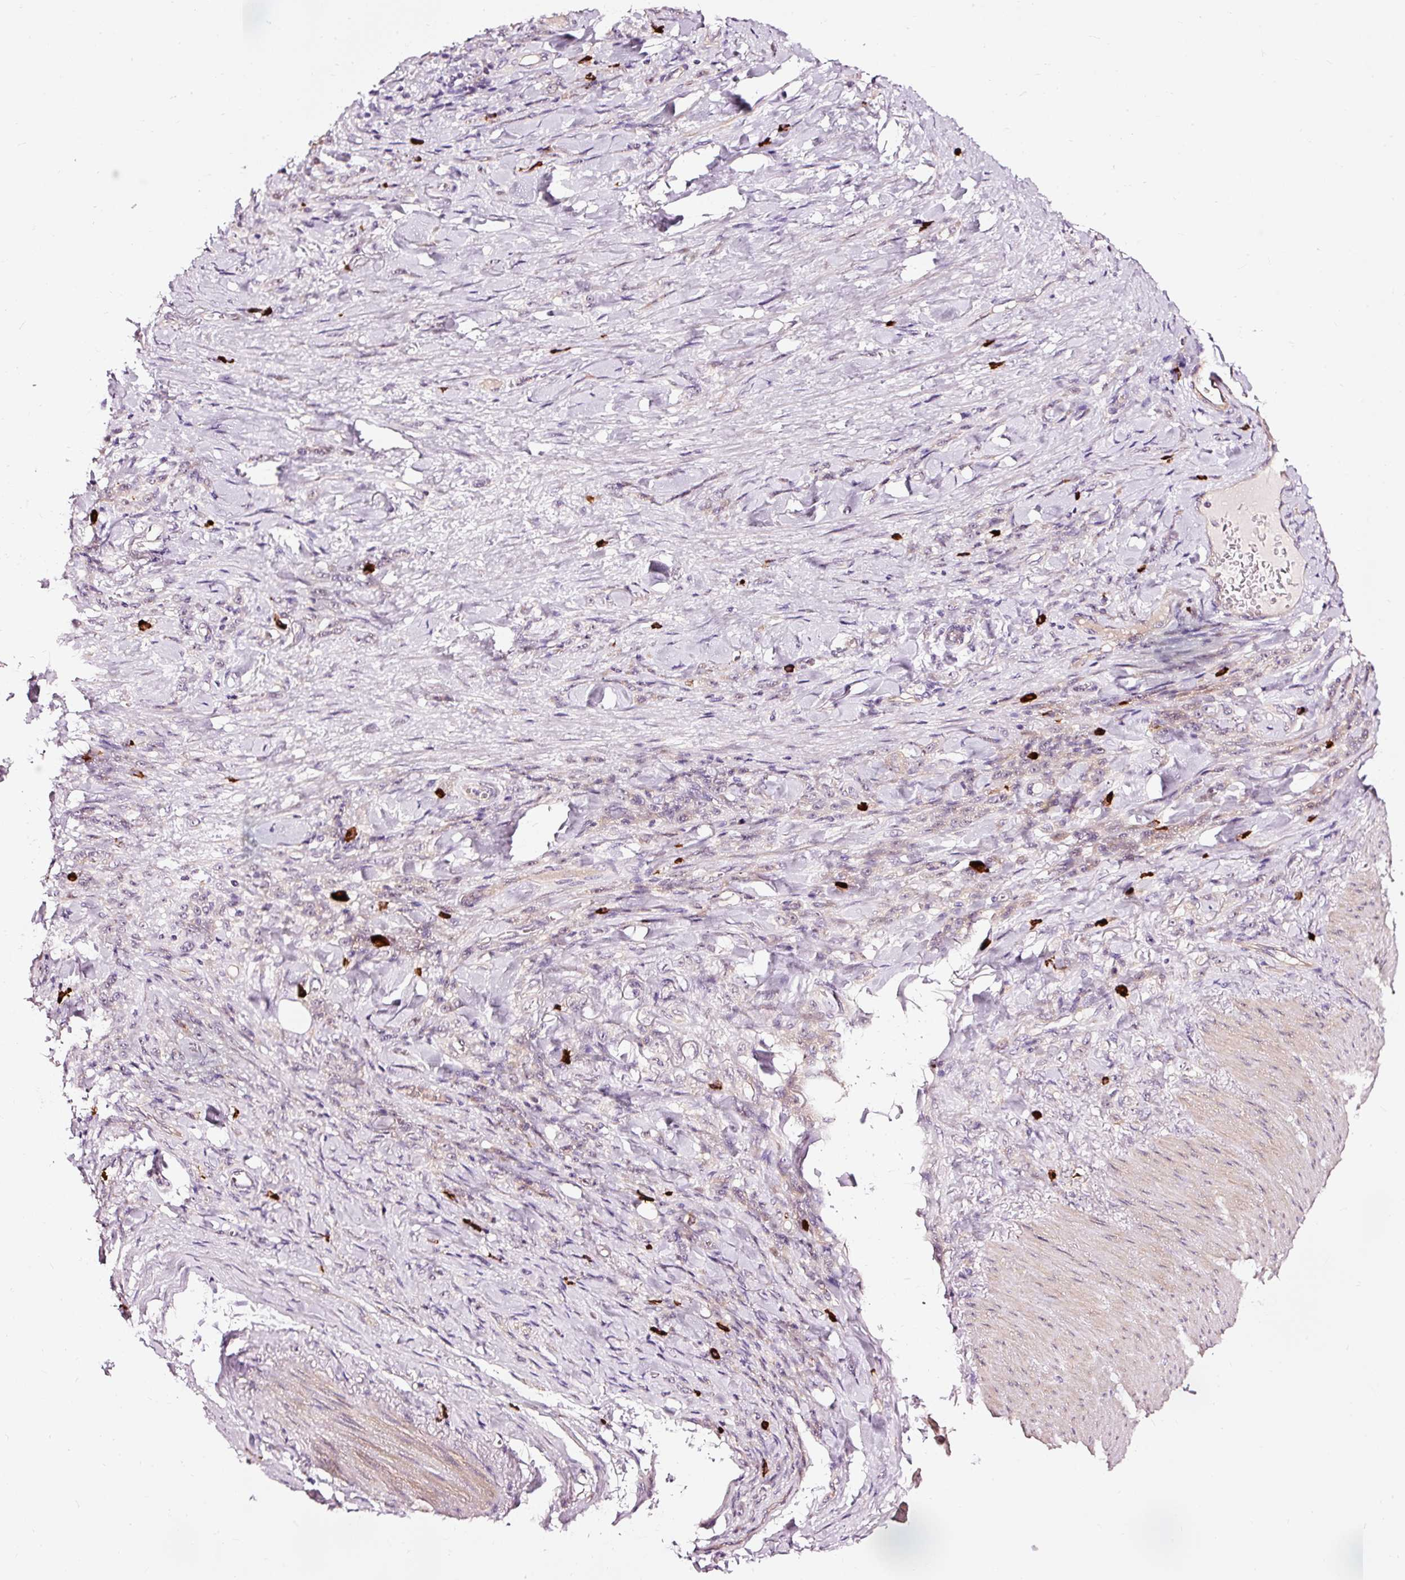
{"staining": {"intensity": "negative", "quantity": "none", "location": "none"}, "tissue": "stomach cancer", "cell_type": "Tumor cells", "image_type": "cancer", "snomed": [{"axis": "morphology", "description": "Normal tissue, NOS"}, {"axis": "morphology", "description": "Adenocarcinoma, NOS"}, {"axis": "topography", "description": "Stomach"}], "caption": "Tumor cells show no significant protein expression in adenocarcinoma (stomach).", "gene": "UTP14A", "patient": {"sex": "male", "age": 82}}